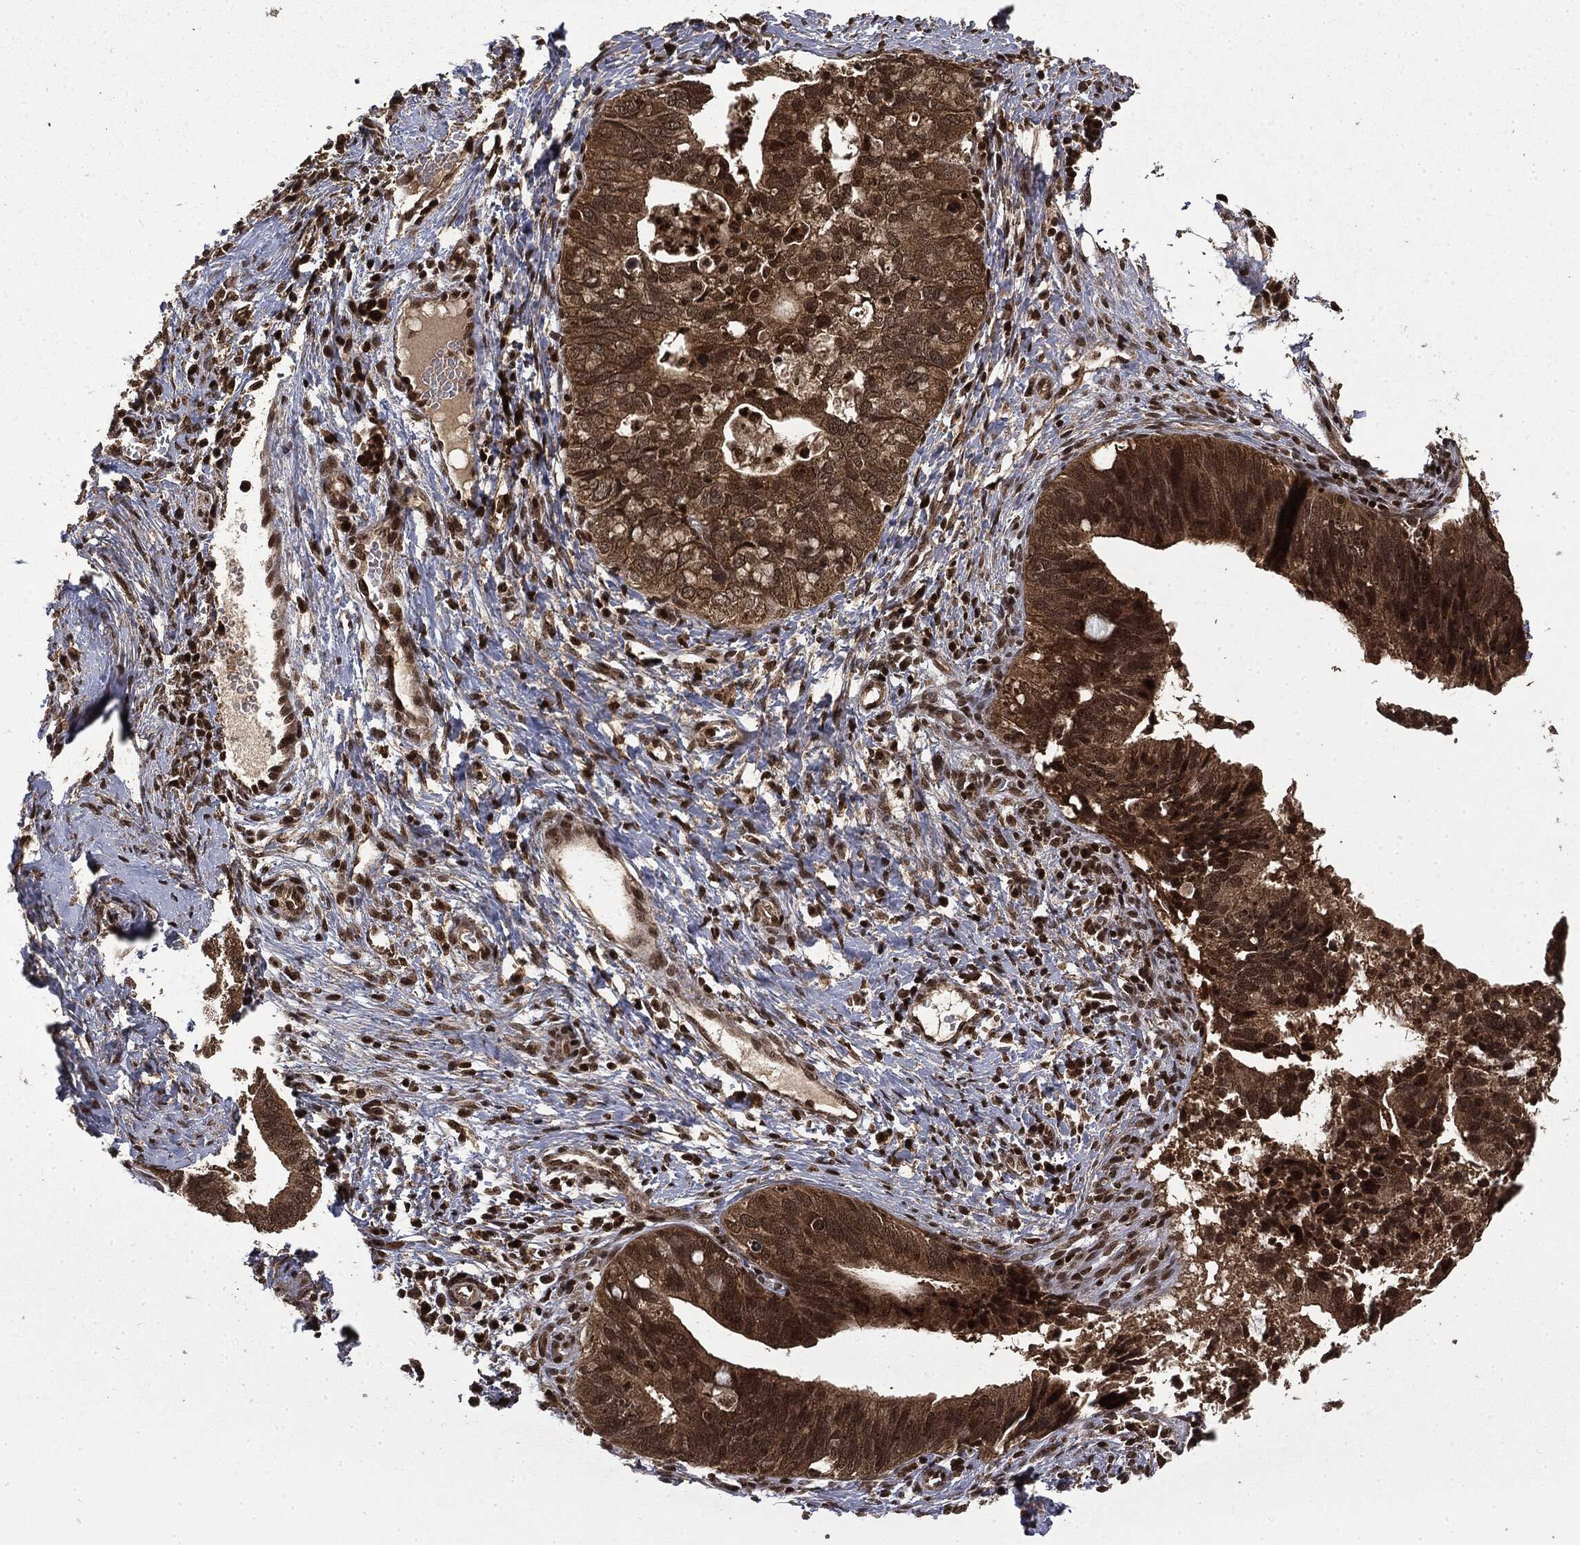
{"staining": {"intensity": "moderate", "quantity": ">75%", "location": "cytoplasmic/membranous,nuclear"}, "tissue": "cervical cancer", "cell_type": "Tumor cells", "image_type": "cancer", "snomed": [{"axis": "morphology", "description": "Adenocarcinoma, NOS"}, {"axis": "topography", "description": "Cervix"}], "caption": "Protein staining by immunohistochemistry displays moderate cytoplasmic/membranous and nuclear staining in about >75% of tumor cells in cervical cancer. (DAB = brown stain, brightfield microscopy at high magnification).", "gene": "CTDP1", "patient": {"sex": "female", "age": 42}}